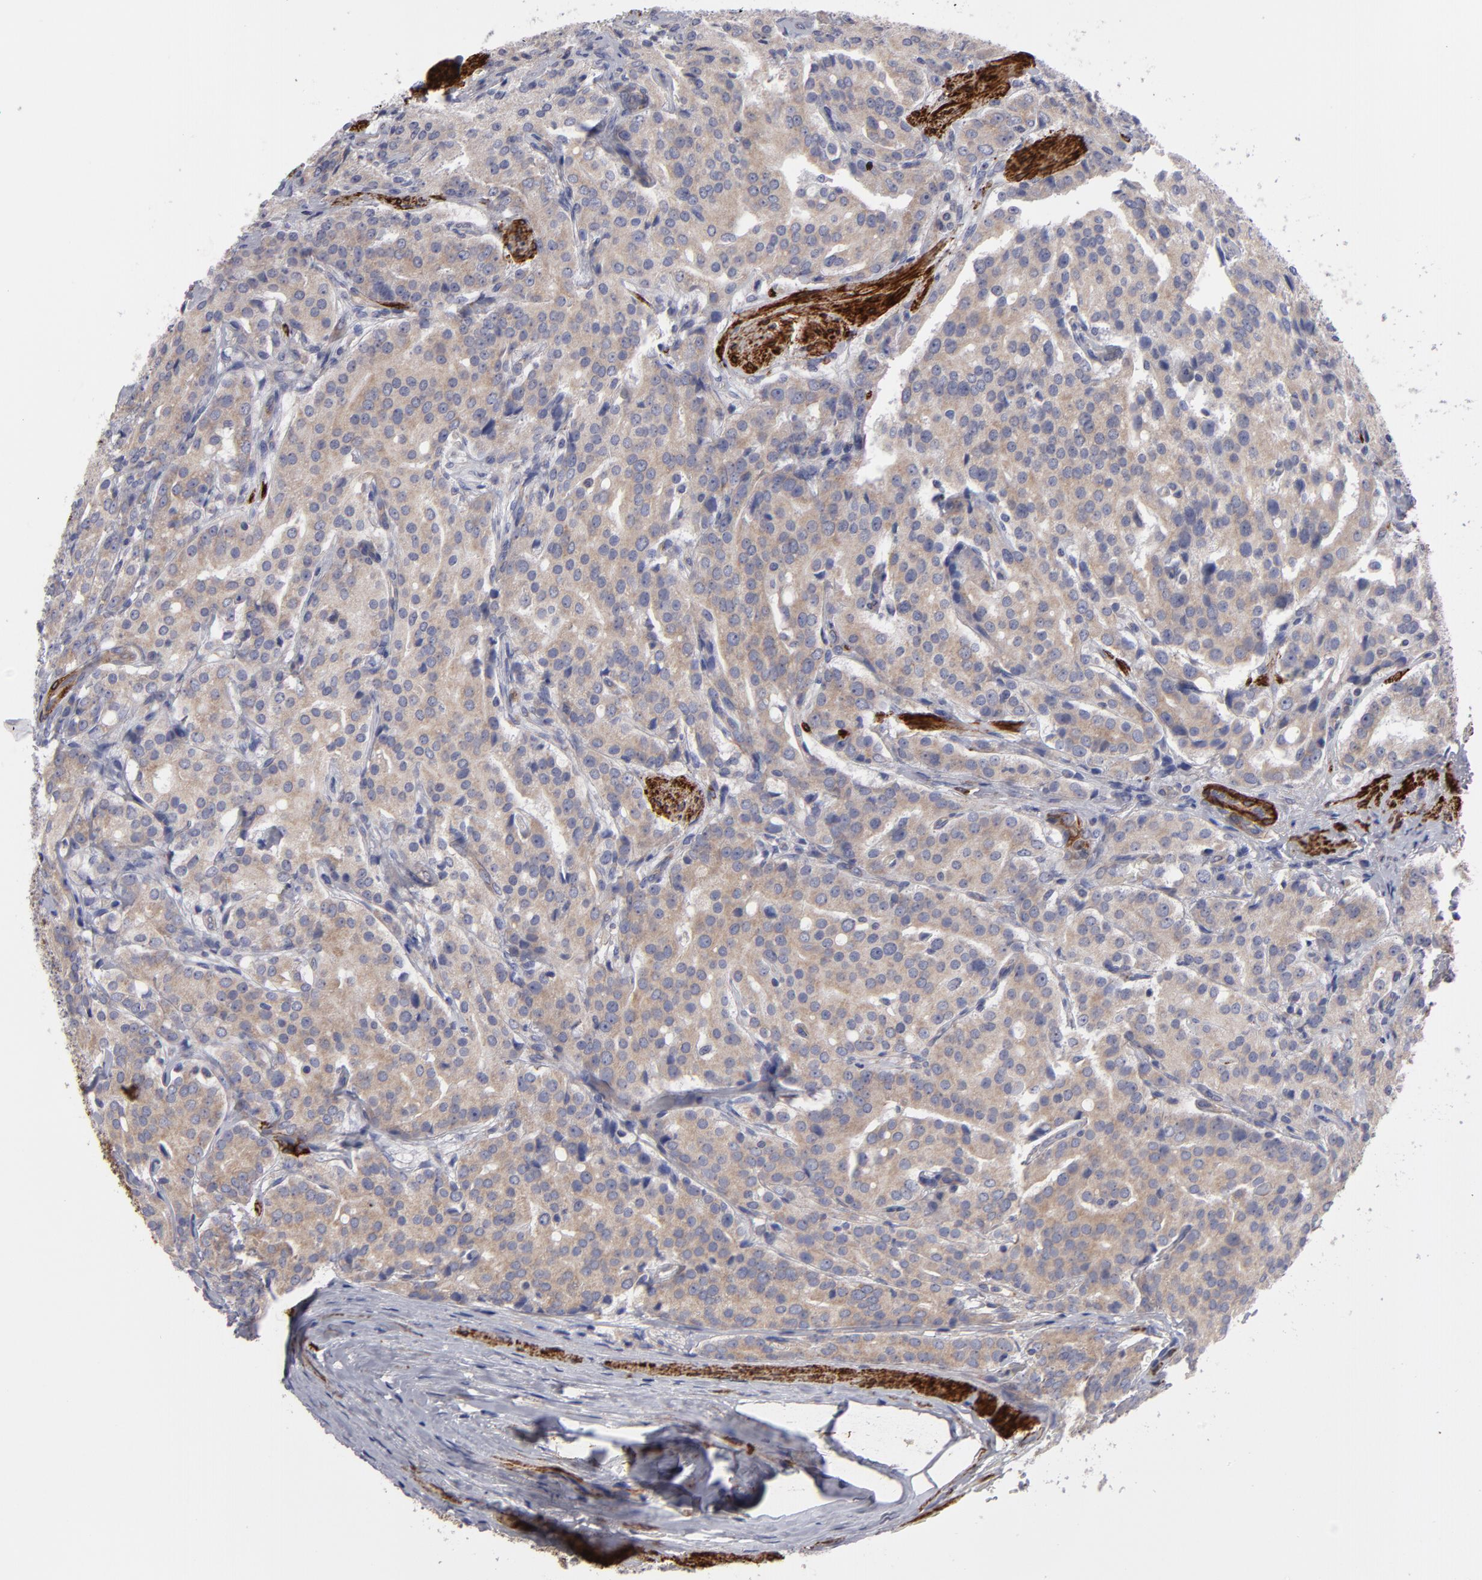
{"staining": {"intensity": "moderate", "quantity": ">75%", "location": "cytoplasmic/membranous"}, "tissue": "prostate cancer", "cell_type": "Tumor cells", "image_type": "cancer", "snomed": [{"axis": "morphology", "description": "Adenocarcinoma, Medium grade"}, {"axis": "topography", "description": "Prostate"}], "caption": "Immunohistochemistry (IHC) image of human prostate cancer (adenocarcinoma (medium-grade)) stained for a protein (brown), which exhibits medium levels of moderate cytoplasmic/membranous staining in approximately >75% of tumor cells.", "gene": "SLMAP", "patient": {"sex": "male", "age": 72}}